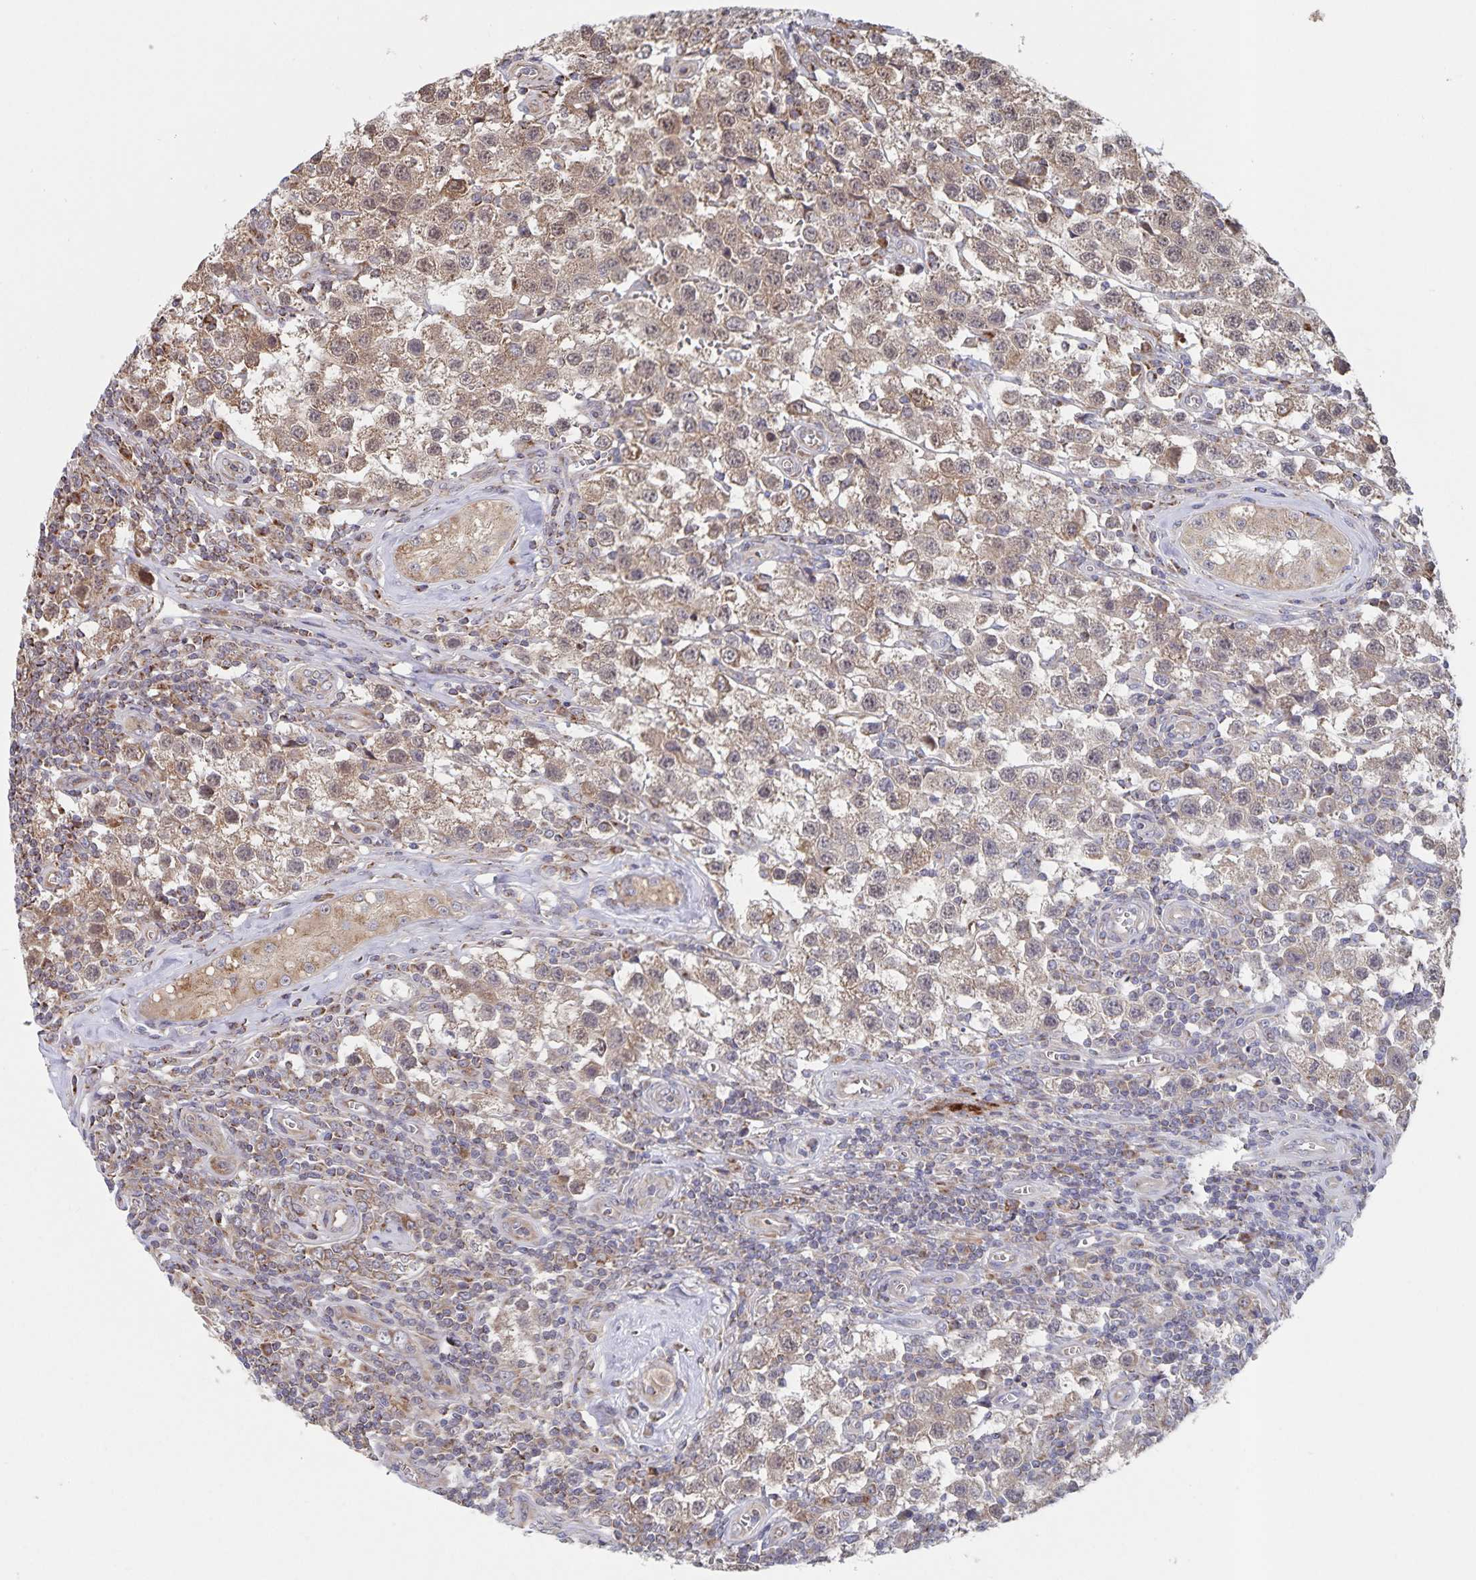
{"staining": {"intensity": "weak", "quantity": ">75%", "location": "cytoplasmic/membranous"}, "tissue": "testis cancer", "cell_type": "Tumor cells", "image_type": "cancer", "snomed": [{"axis": "morphology", "description": "Seminoma, NOS"}, {"axis": "topography", "description": "Testis"}], "caption": "Protein staining by immunohistochemistry (IHC) shows weak cytoplasmic/membranous positivity in about >75% of tumor cells in seminoma (testis).", "gene": "ACACA", "patient": {"sex": "male", "age": 34}}